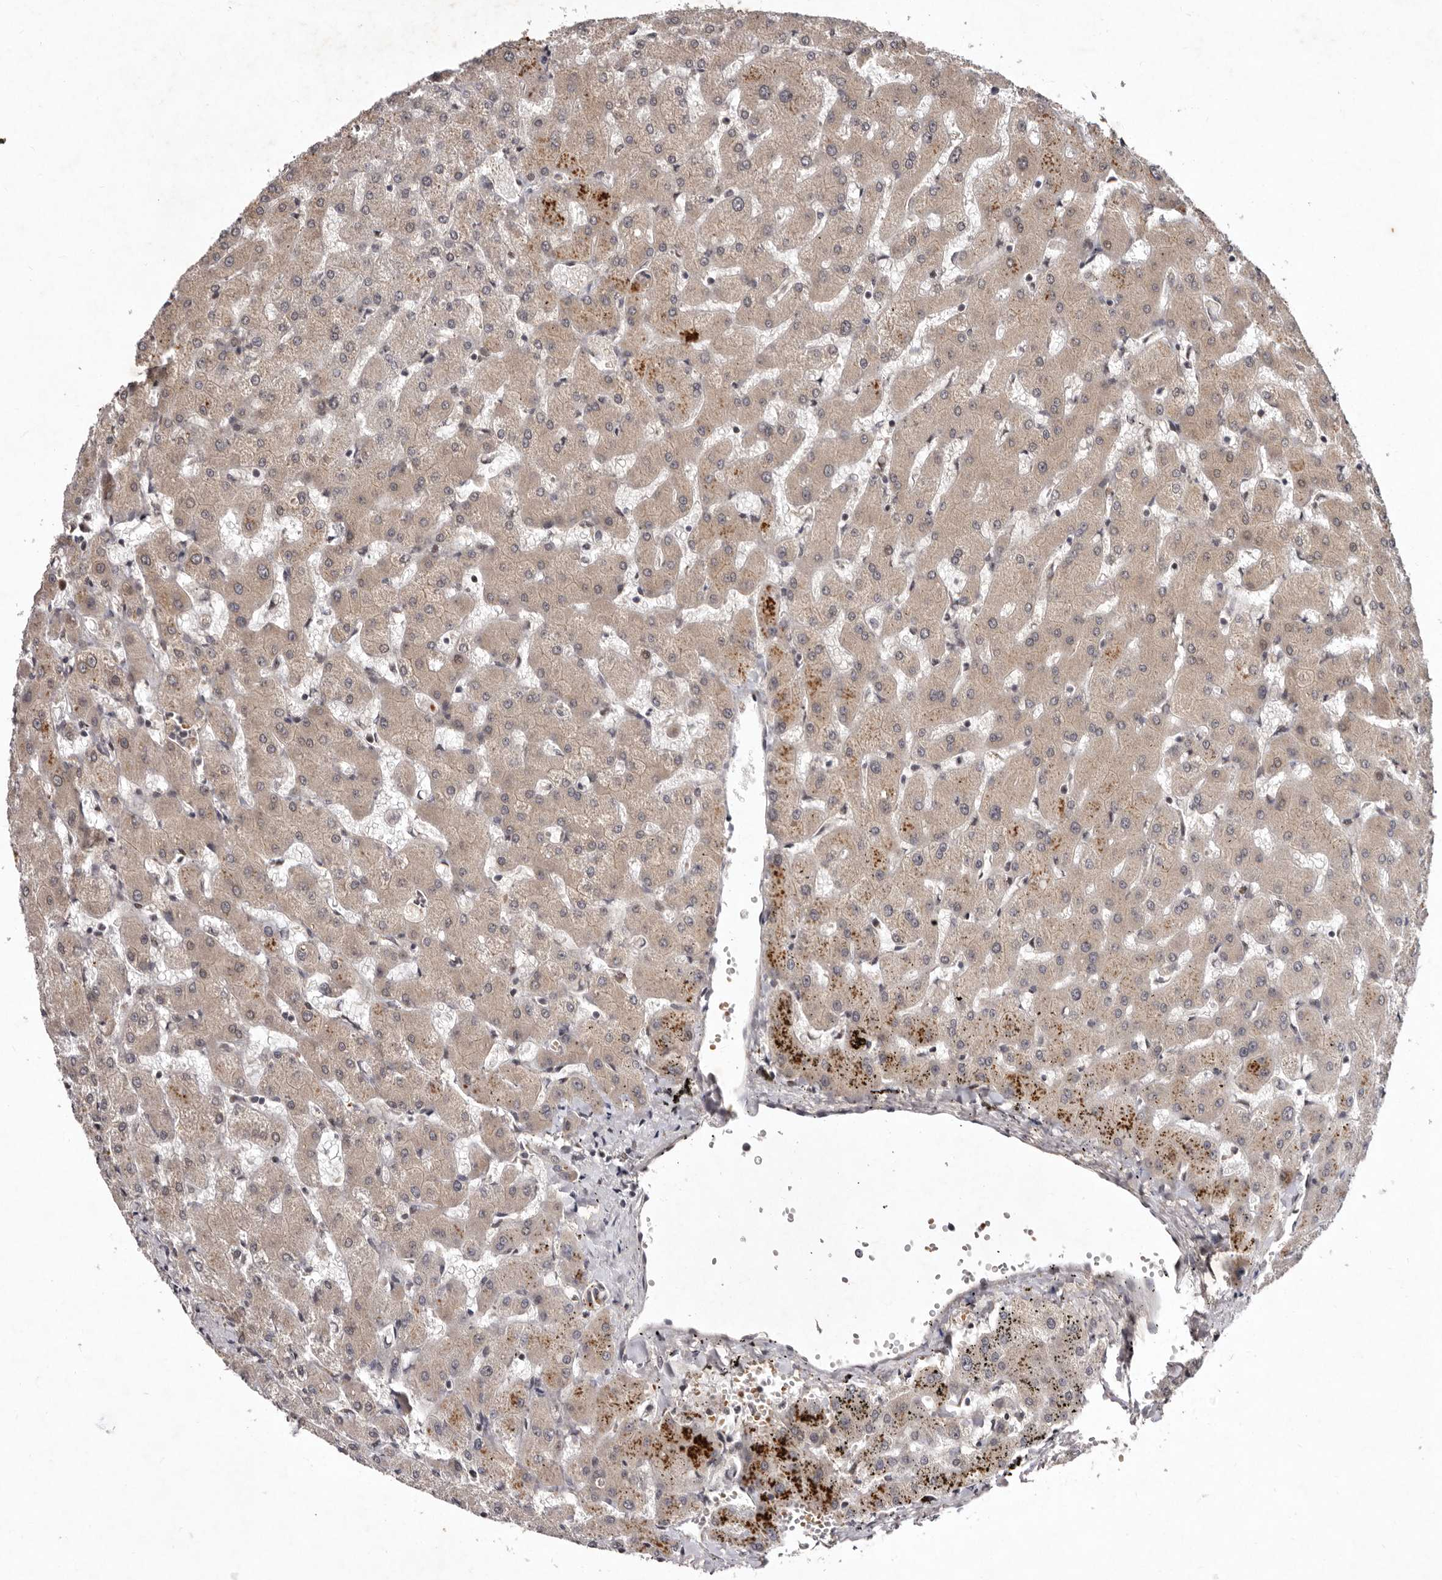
{"staining": {"intensity": "weak", "quantity": "25%-75%", "location": "cytoplasmic/membranous,nuclear"}, "tissue": "liver", "cell_type": "Cholangiocytes", "image_type": "normal", "snomed": [{"axis": "morphology", "description": "Normal tissue, NOS"}, {"axis": "topography", "description": "Liver"}], "caption": "Immunohistochemical staining of benign liver demonstrates weak cytoplasmic/membranous,nuclear protein positivity in approximately 25%-75% of cholangiocytes.", "gene": "ABL1", "patient": {"sex": "female", "age": 63}}